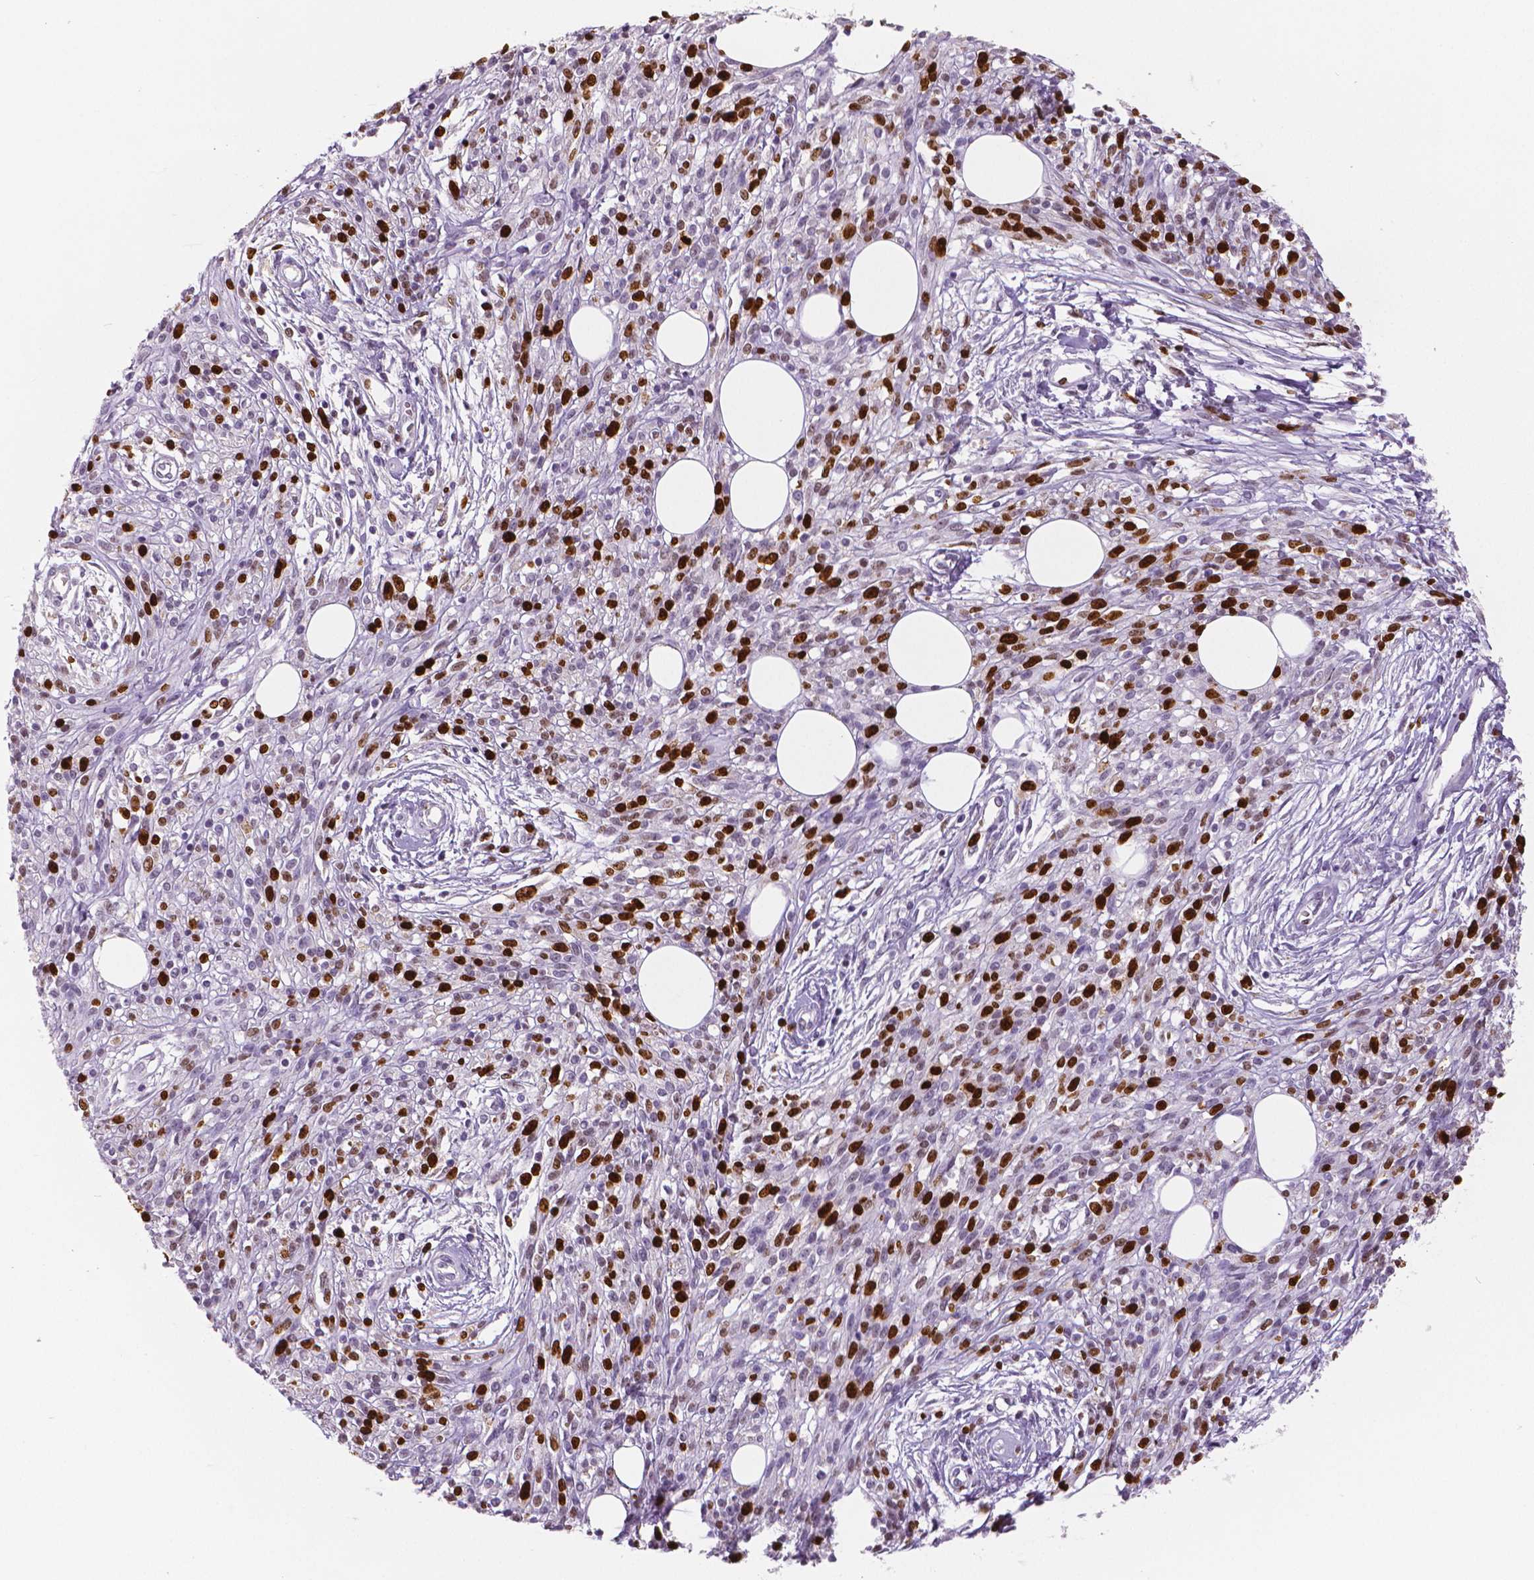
{"staining": {"intensity": "strong", "quantity": "25%-75%", "location": "nuclear"}, "tissue": "melanoma", "cell_type": "Tumor cells", "image_type": "cancer", "snomed": [{"axis": "morphology", "description": "Malignant melanoma, NOS"}, {"axis": "topography", "description": "Skin"}, {"axis": "topography", "description": "Skin of trunk"}], "caption": "Strong nuclear staining for a protein is present in approximately 25%-75% of tumor cells of melanoma using IHC.", "gene": "MKI67", "patient": {"sex": "male", "age": 74}}